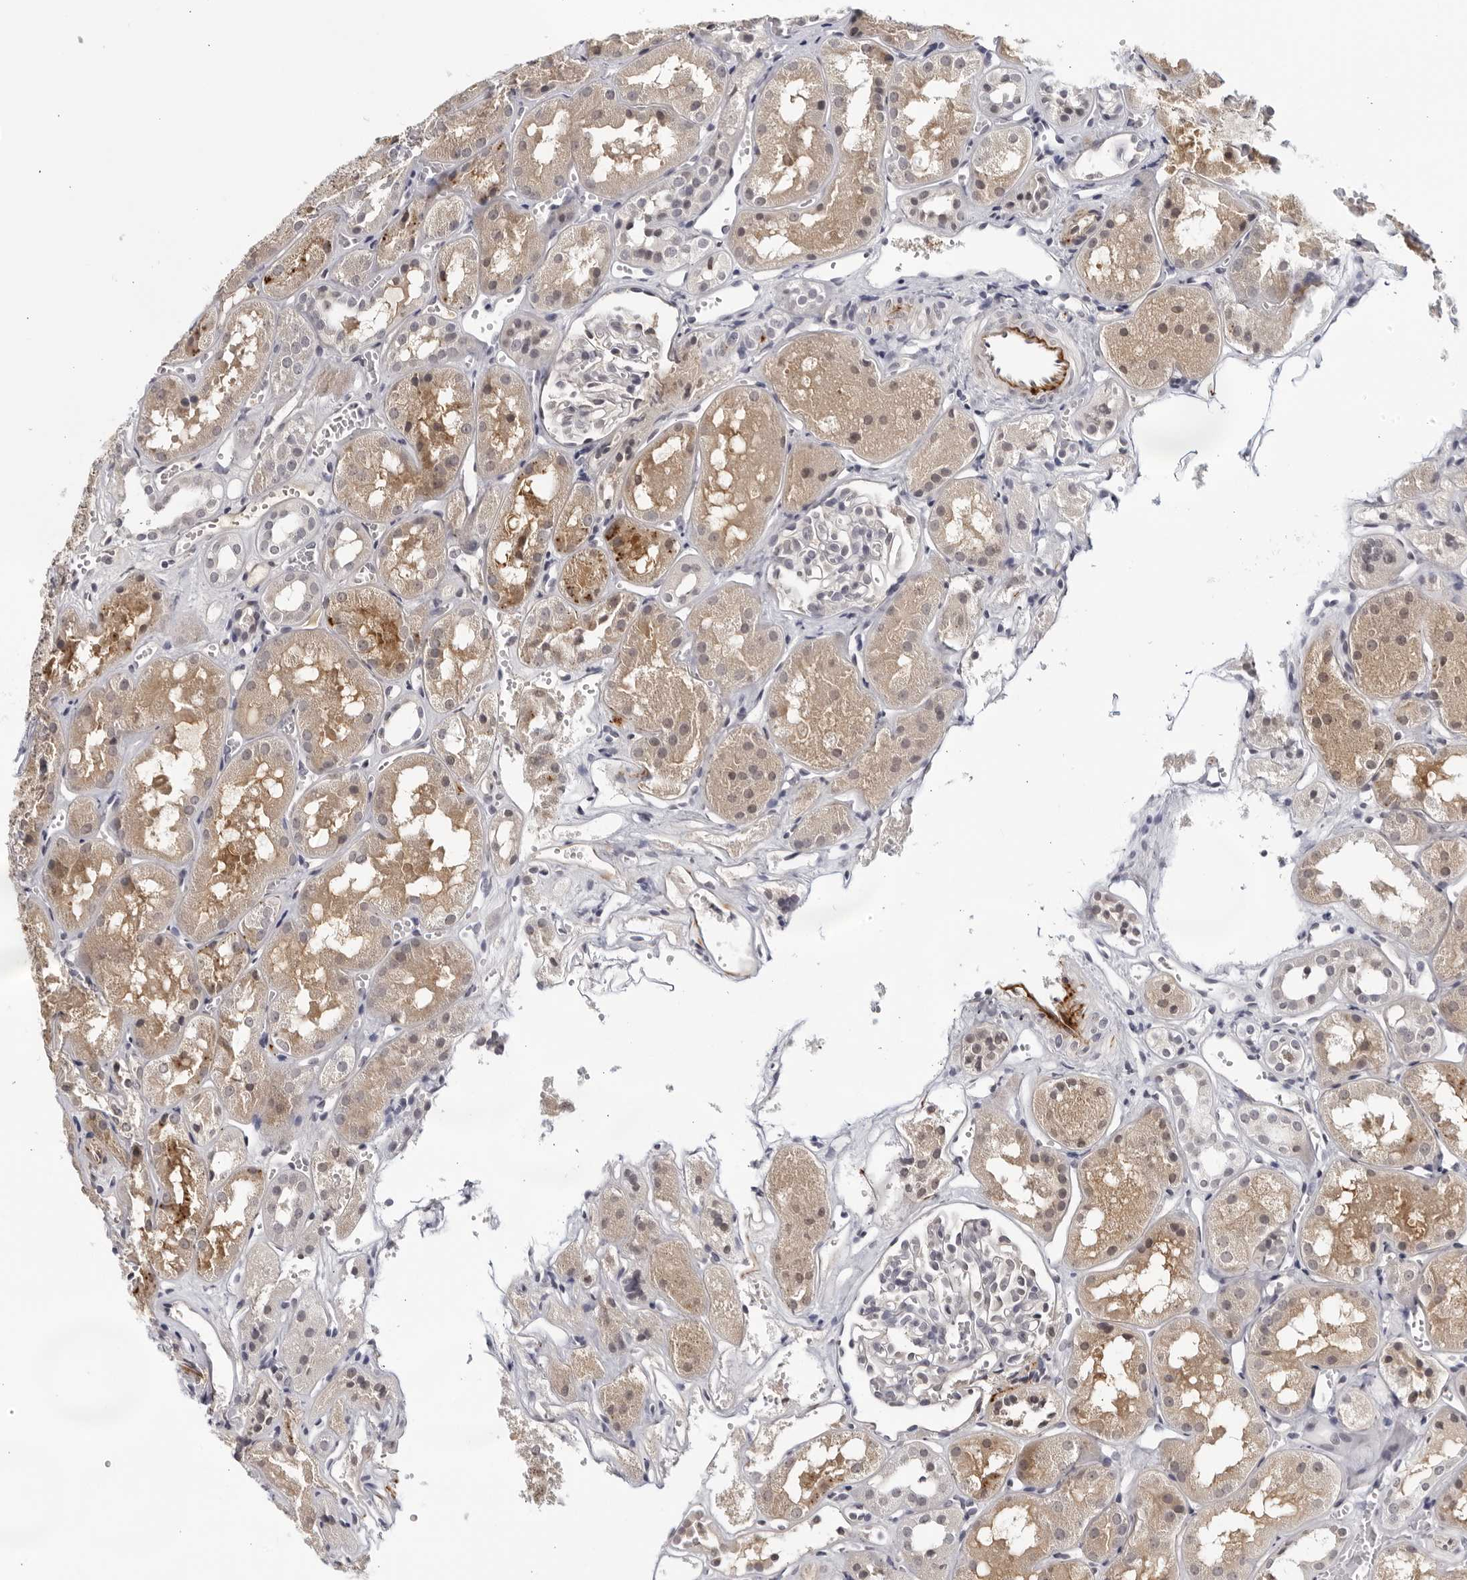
{"staining": {"intensity": "negative", "quantity": "none", "location": "none"}, "tissue": "kidney", "cell_type": "Cells in glomeruli", "image_type": "normal", "snomed": [{"axis": "morphology", "description": "Normal tissue, NOS"}, {"axis": "topography", "description": "Kidney"}], "caption": "Immunohistochemistry of benign human kidney demonstrates no expression in cells in glomeruli.", "gene": "STRADB", "patient": {"sex": "male", "age": 16}}